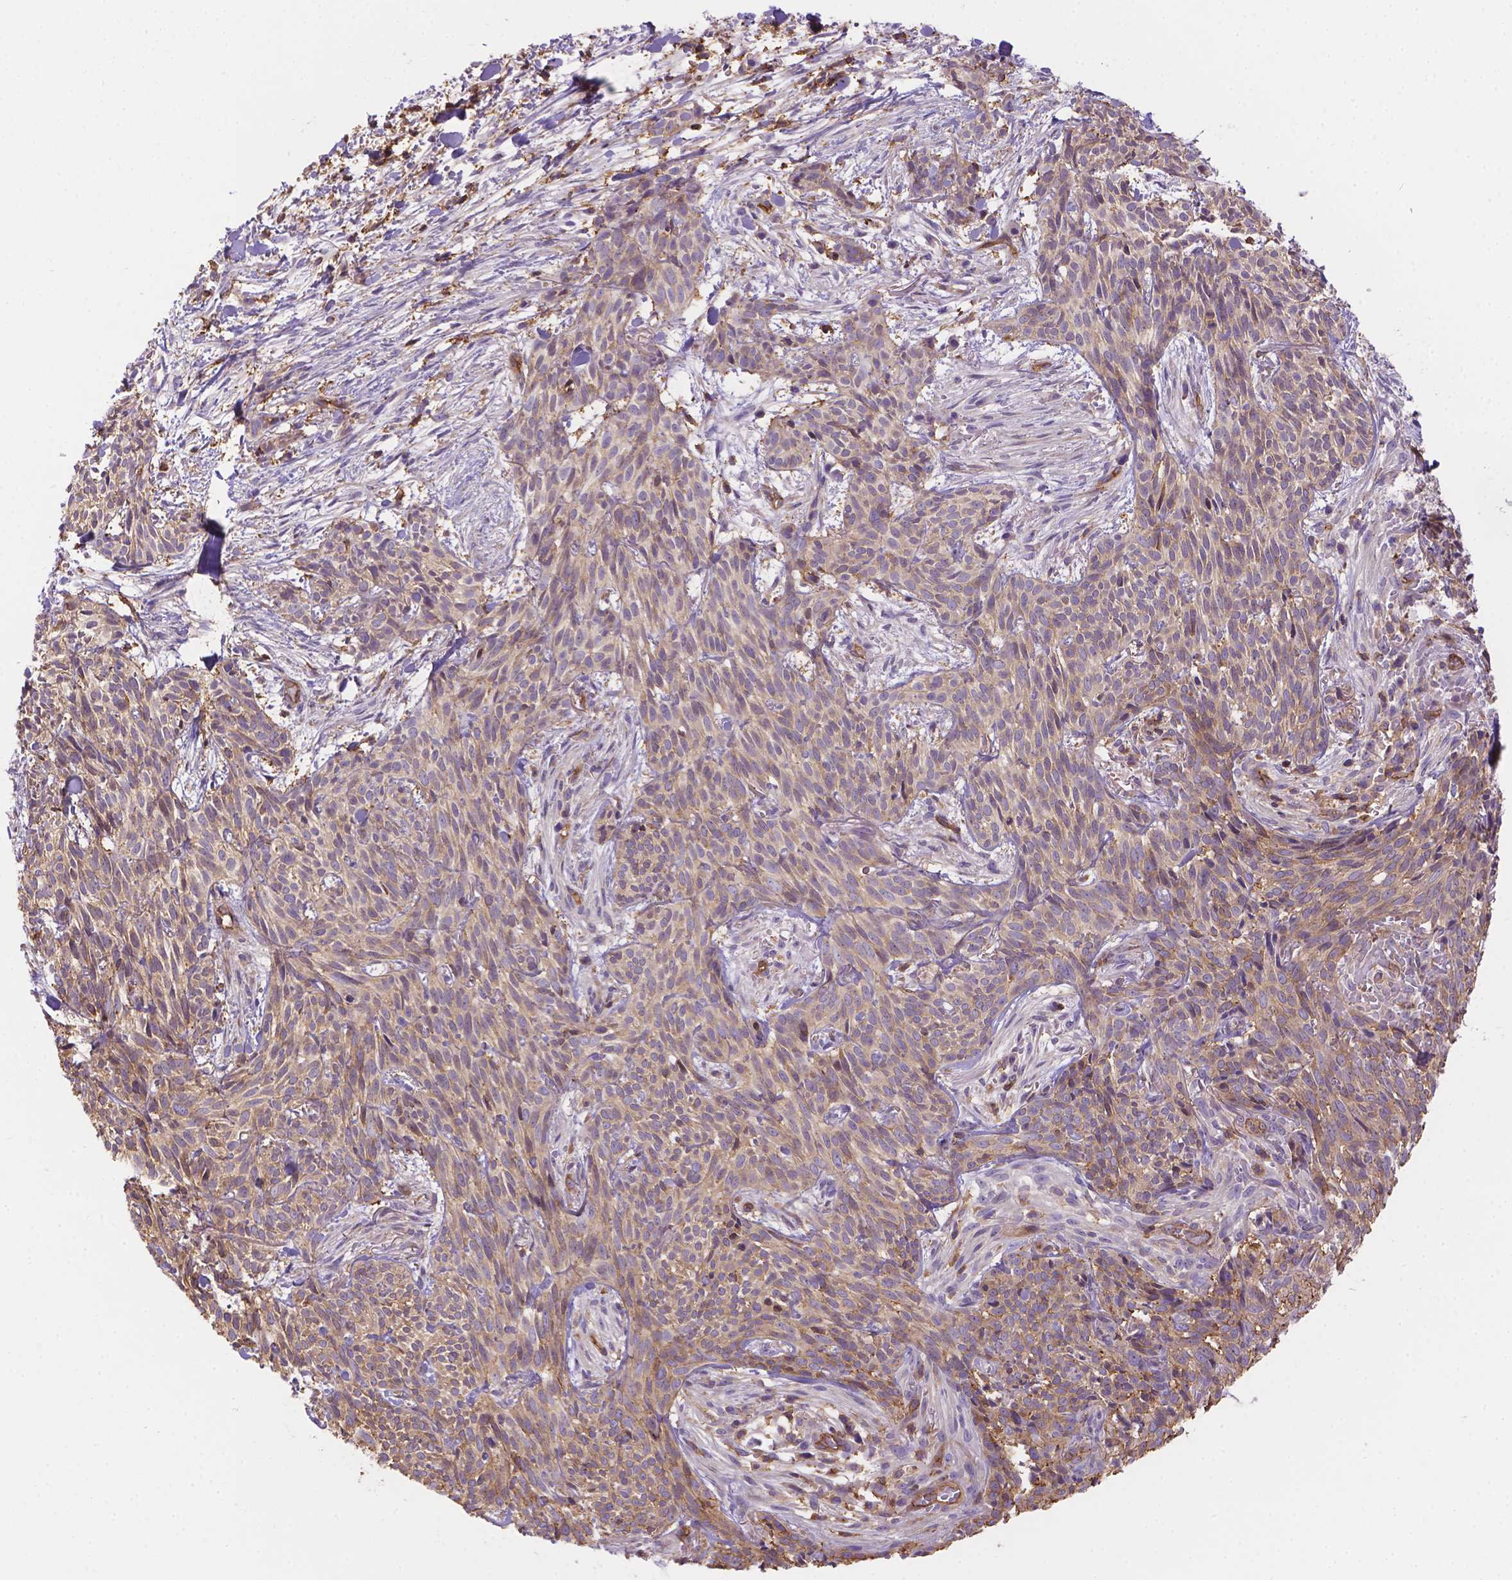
{"staining": {"intensity": "weak", "quantity": ">75%", "location": "cytoplasmic/membranous"}, "tissue": "skin cancer", "cell_type": "Tumor cells", "image_type": "cancer", "snomed": [{"axis": "morphology", "description": "Basal cell carcinoma"}, {"axis": "topography", "description": "Skin"}], "caption": "Human skin basal cell carcinoma stained with a protein marker shows weak staining in tumor cells.", "gene": "DMWD", "patient": {"sex": "male", "age": 71}}